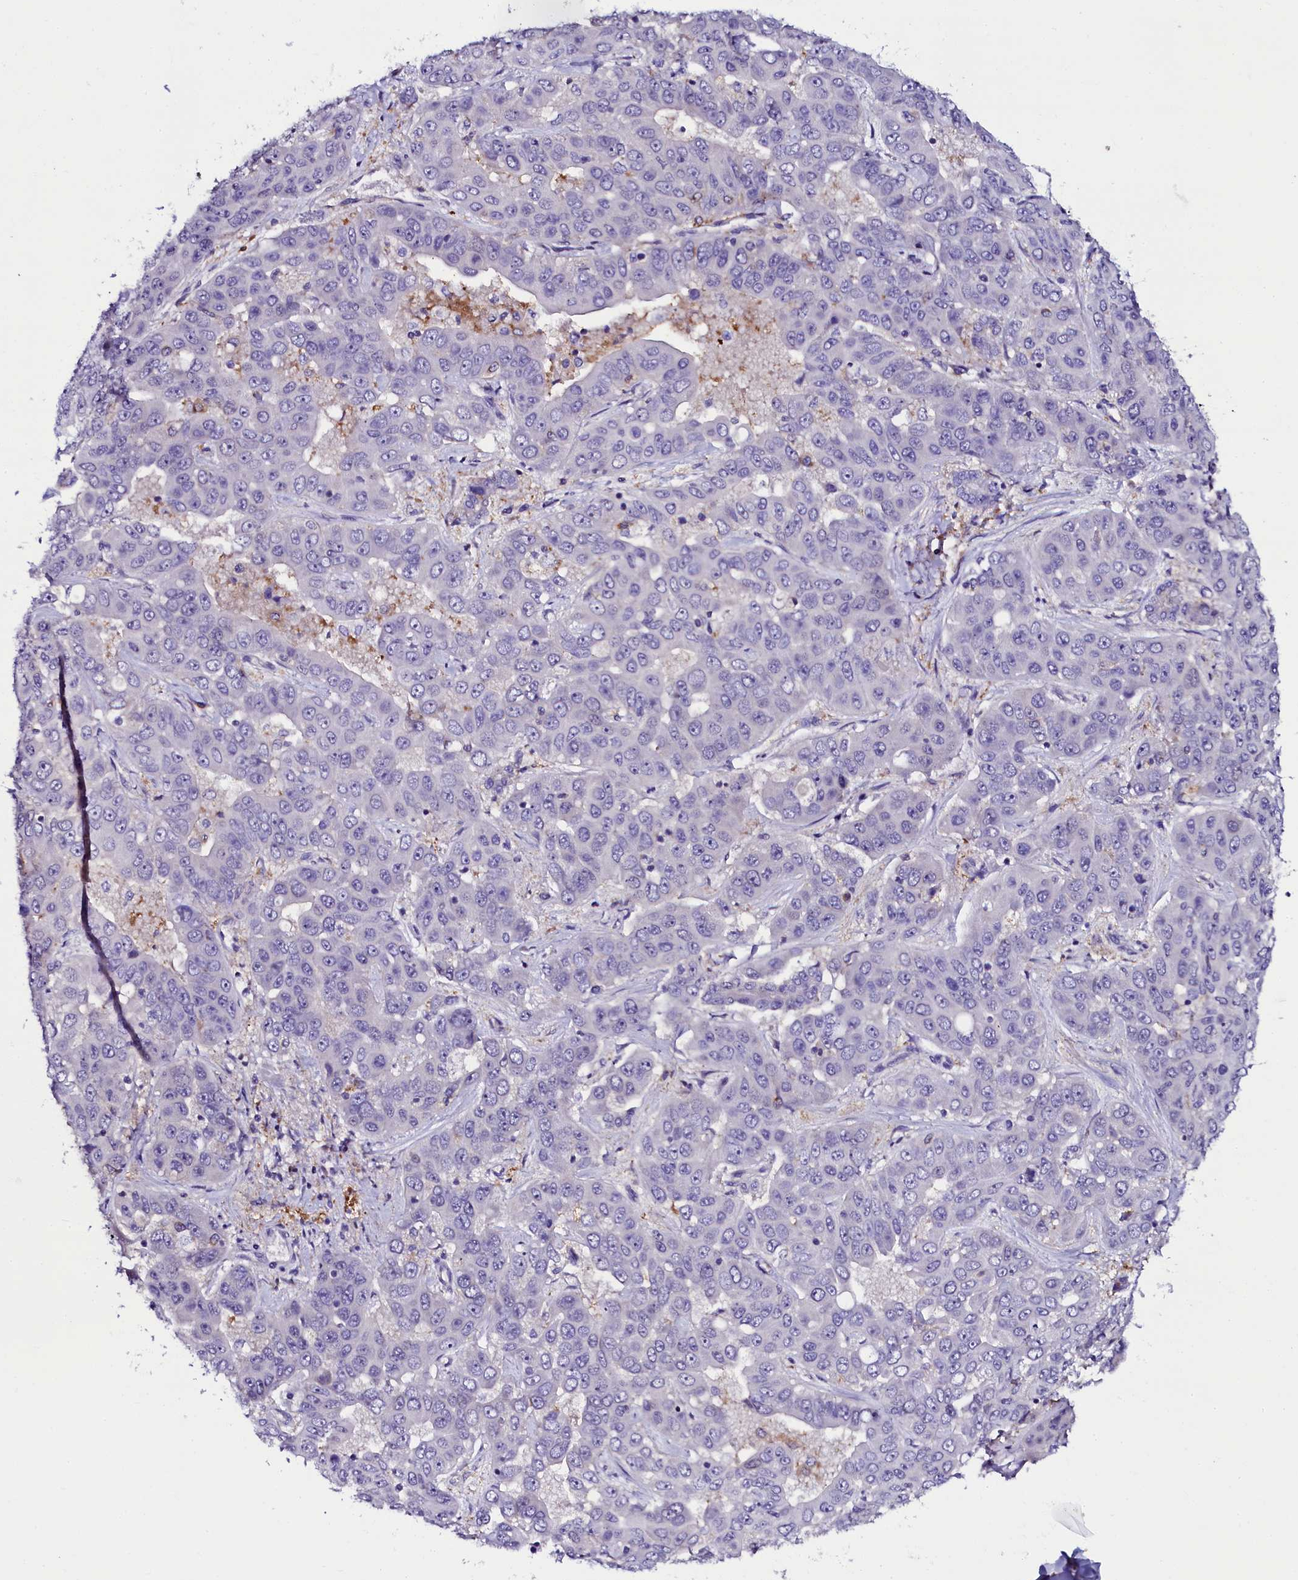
{"staining": {"intensity": "negative", "quantity": "none", "location": "none"}, "tissue": "liver cancer", "cell_type": "Tumor cells", "image_type": "cancer", "snomed": [{"axis": "morphology", "description": "Cholangiocarcinoma"}, {"axis": "topography", "description": "Liver"}], "caption": "Tumor cells are negative for brown protein staining in liver cholangiocarcinoma.", "gene": "OTOL1", "patient": {"sex": "female", "age": 52}}